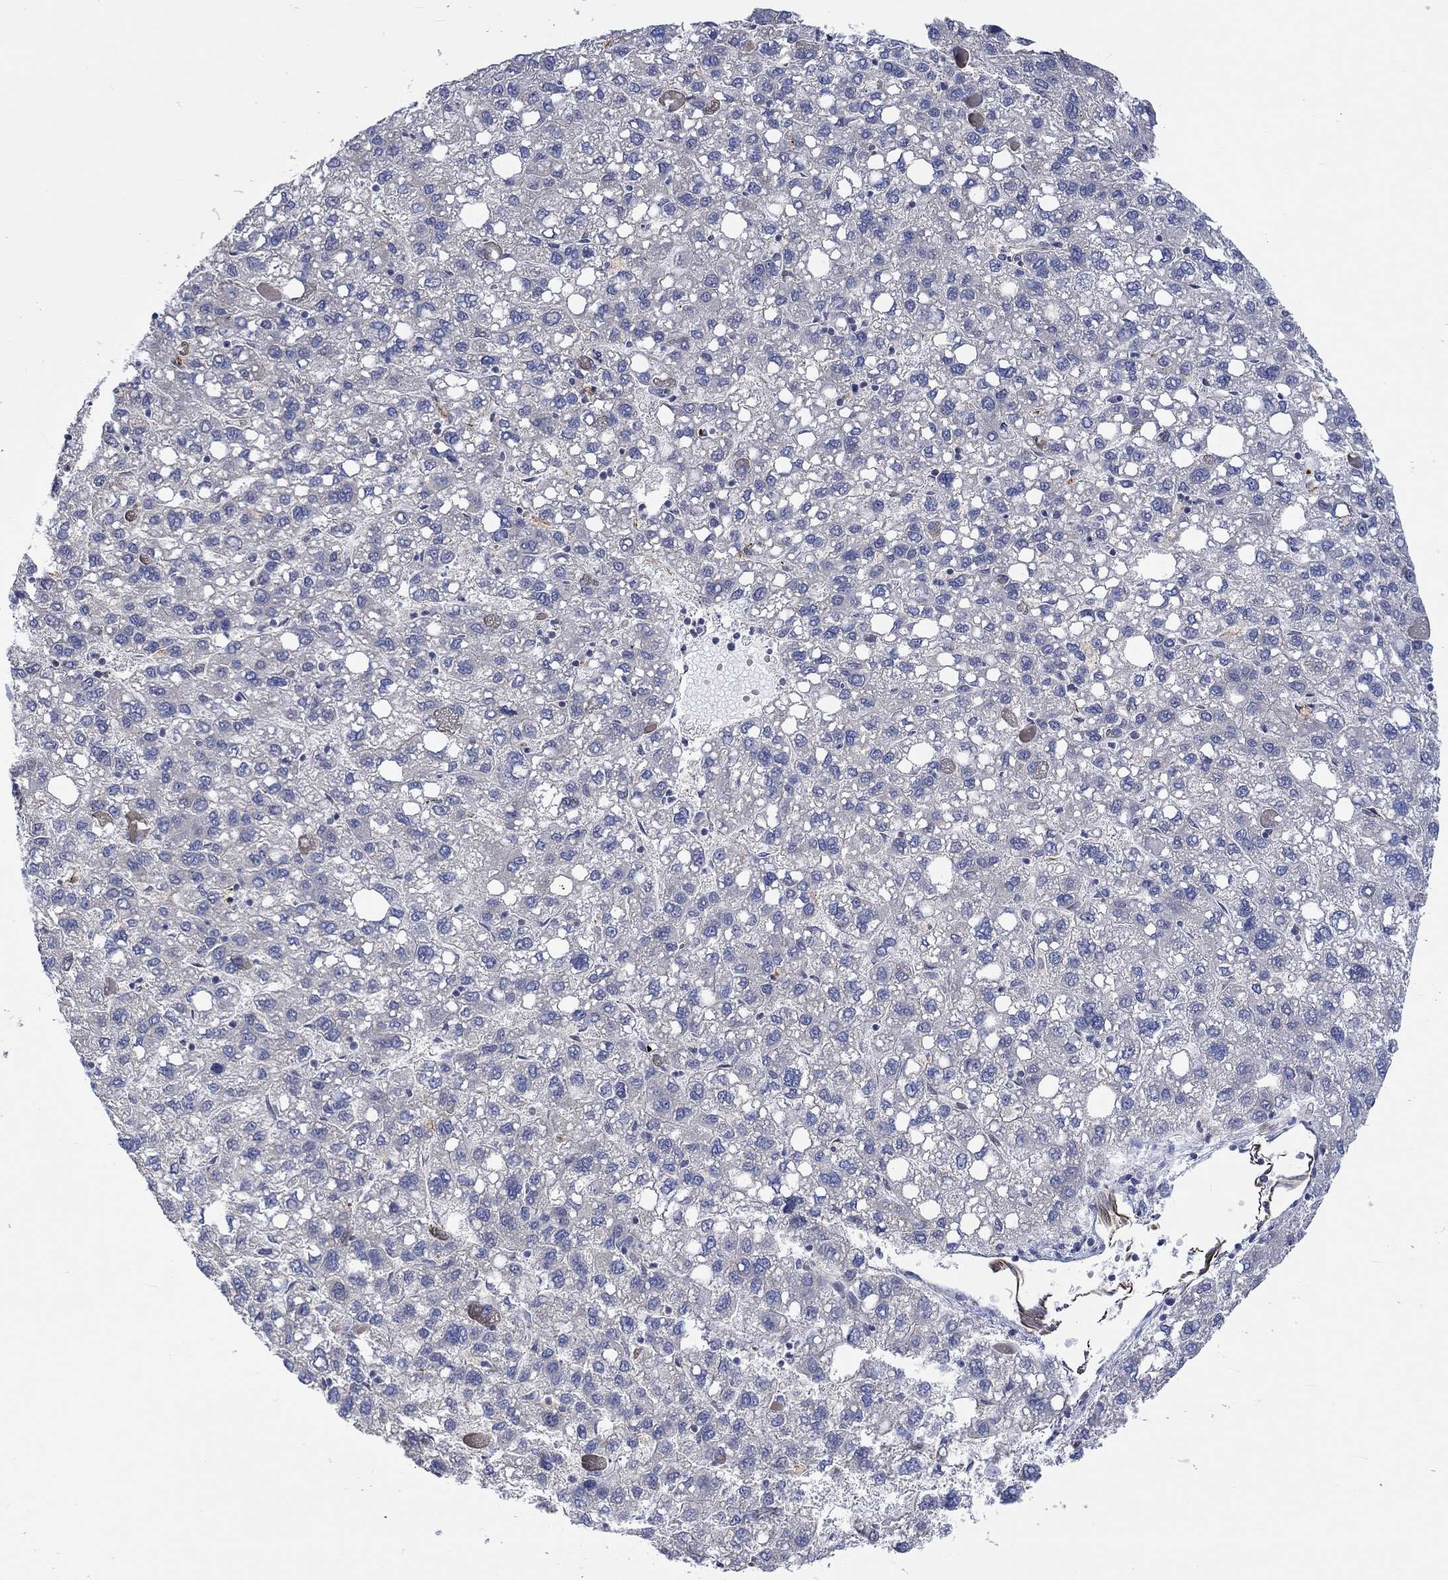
{"staining": {"intensity": "negative", "quantity": "none", "location": "none"}, "tissue": "liver cancer", "cell_type": "Tumor cells", "image_type": "cancer", "snomed": [{"axis": "morphology", "description": "Carcinoma, Hepatocellular, NOS"}, {"axis": "topography", "description": "Liver"}], "caption": "Protein analysis of liver cancer (hepatocellular carcinoma) exhibits no significant positivity in tumor cells.", "gene": "CAMK1D", "patient": {"sex": "female", "age": 82}}